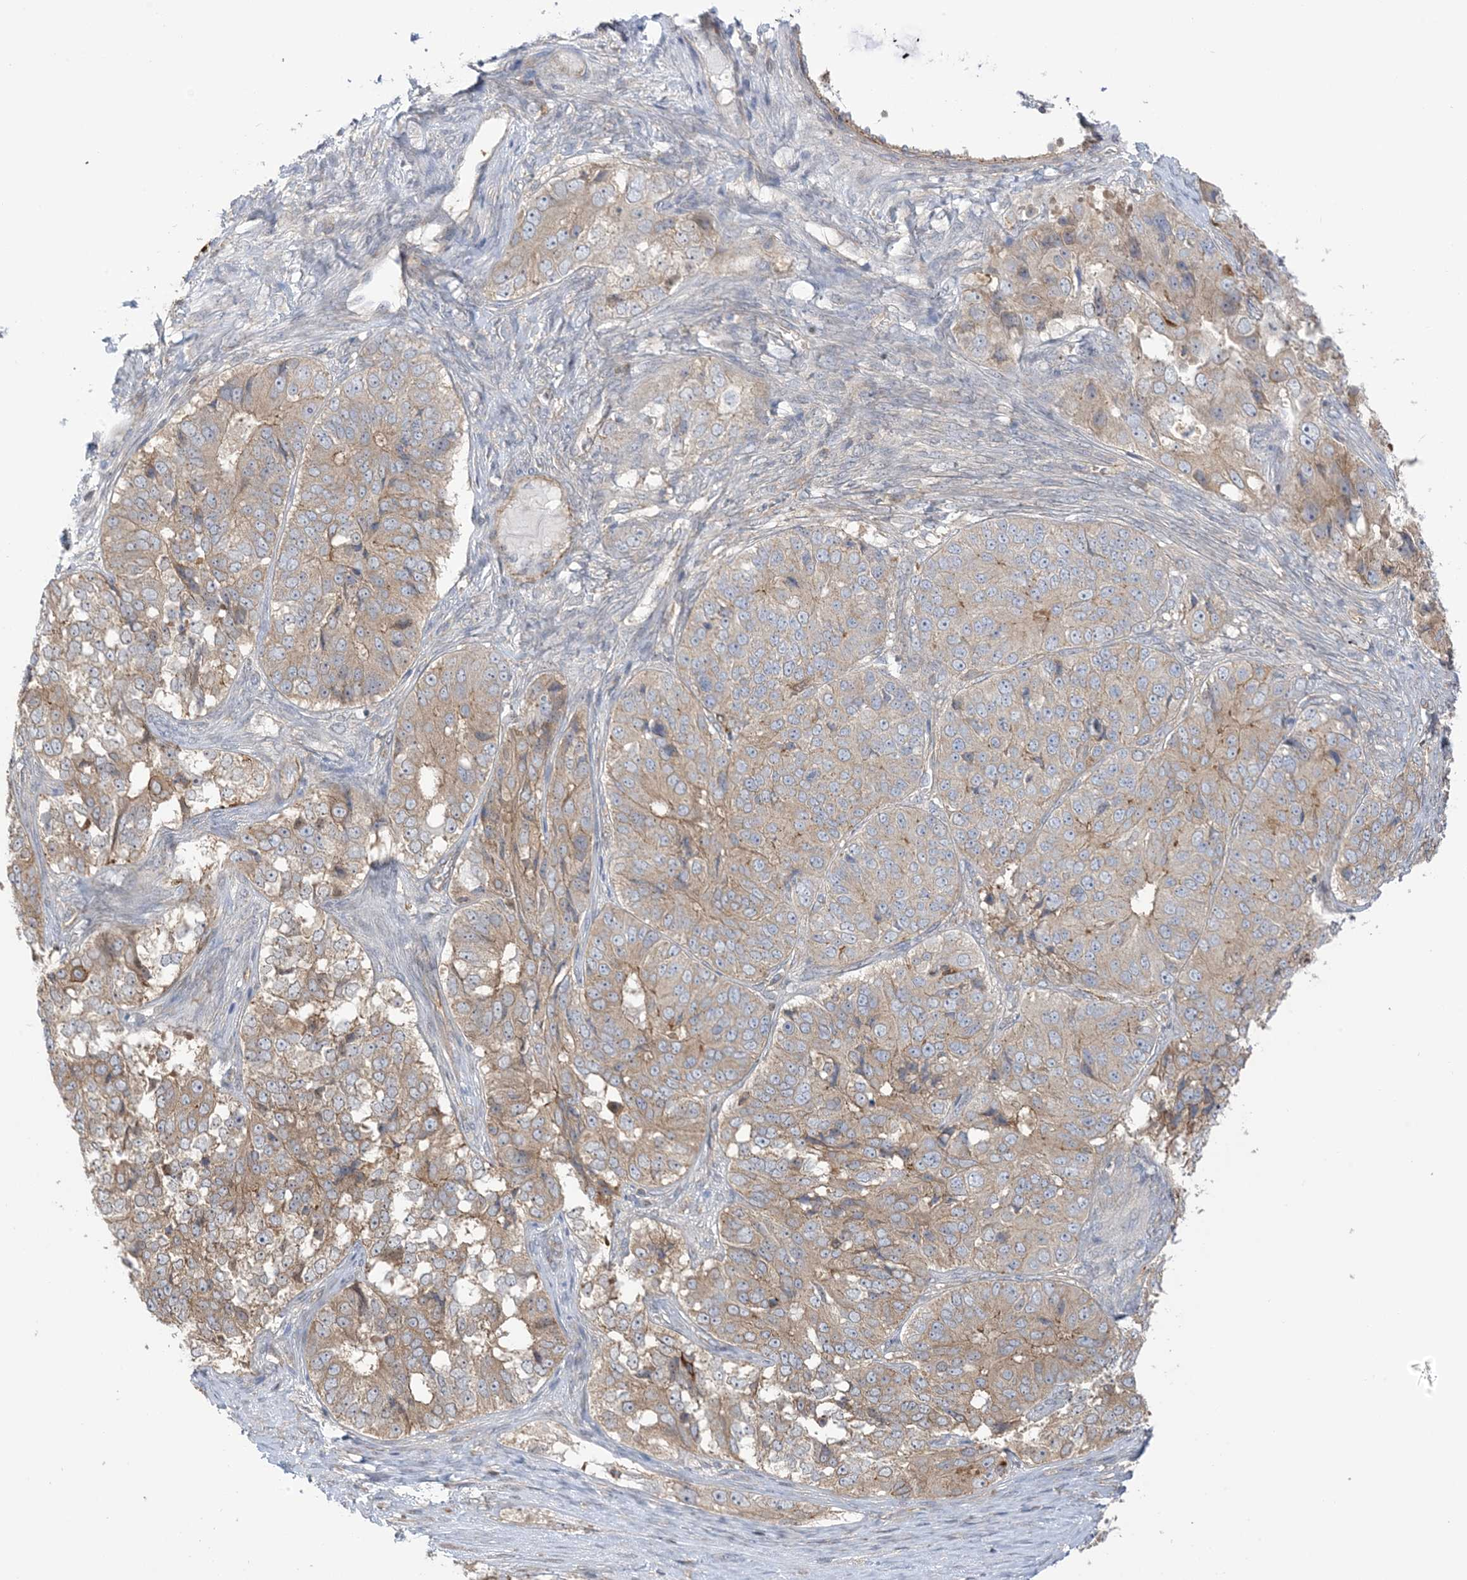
{"staining": {"intensity": "weak", "quantity": ">75%", "location": "cytoplasmic/membranous"}, "tissue": "ovarian cancer", "cell_type": "Tumor cells", "image_type": "cancer", "snomed": [{"axis": "morphology", "description": "Carcinoma, endometroid"}, {"axis": "topography", "description": "Ovary"}], "caption": "There is low levels of weak cytoplasmic/membranous expression in tumor cells of ovarian cancer (endometroid carcinoma), as demonstrated by immunohistochemical staining (brown color).", "gene": "ICMT", "patient": {"sex": "female", "age": 51}}